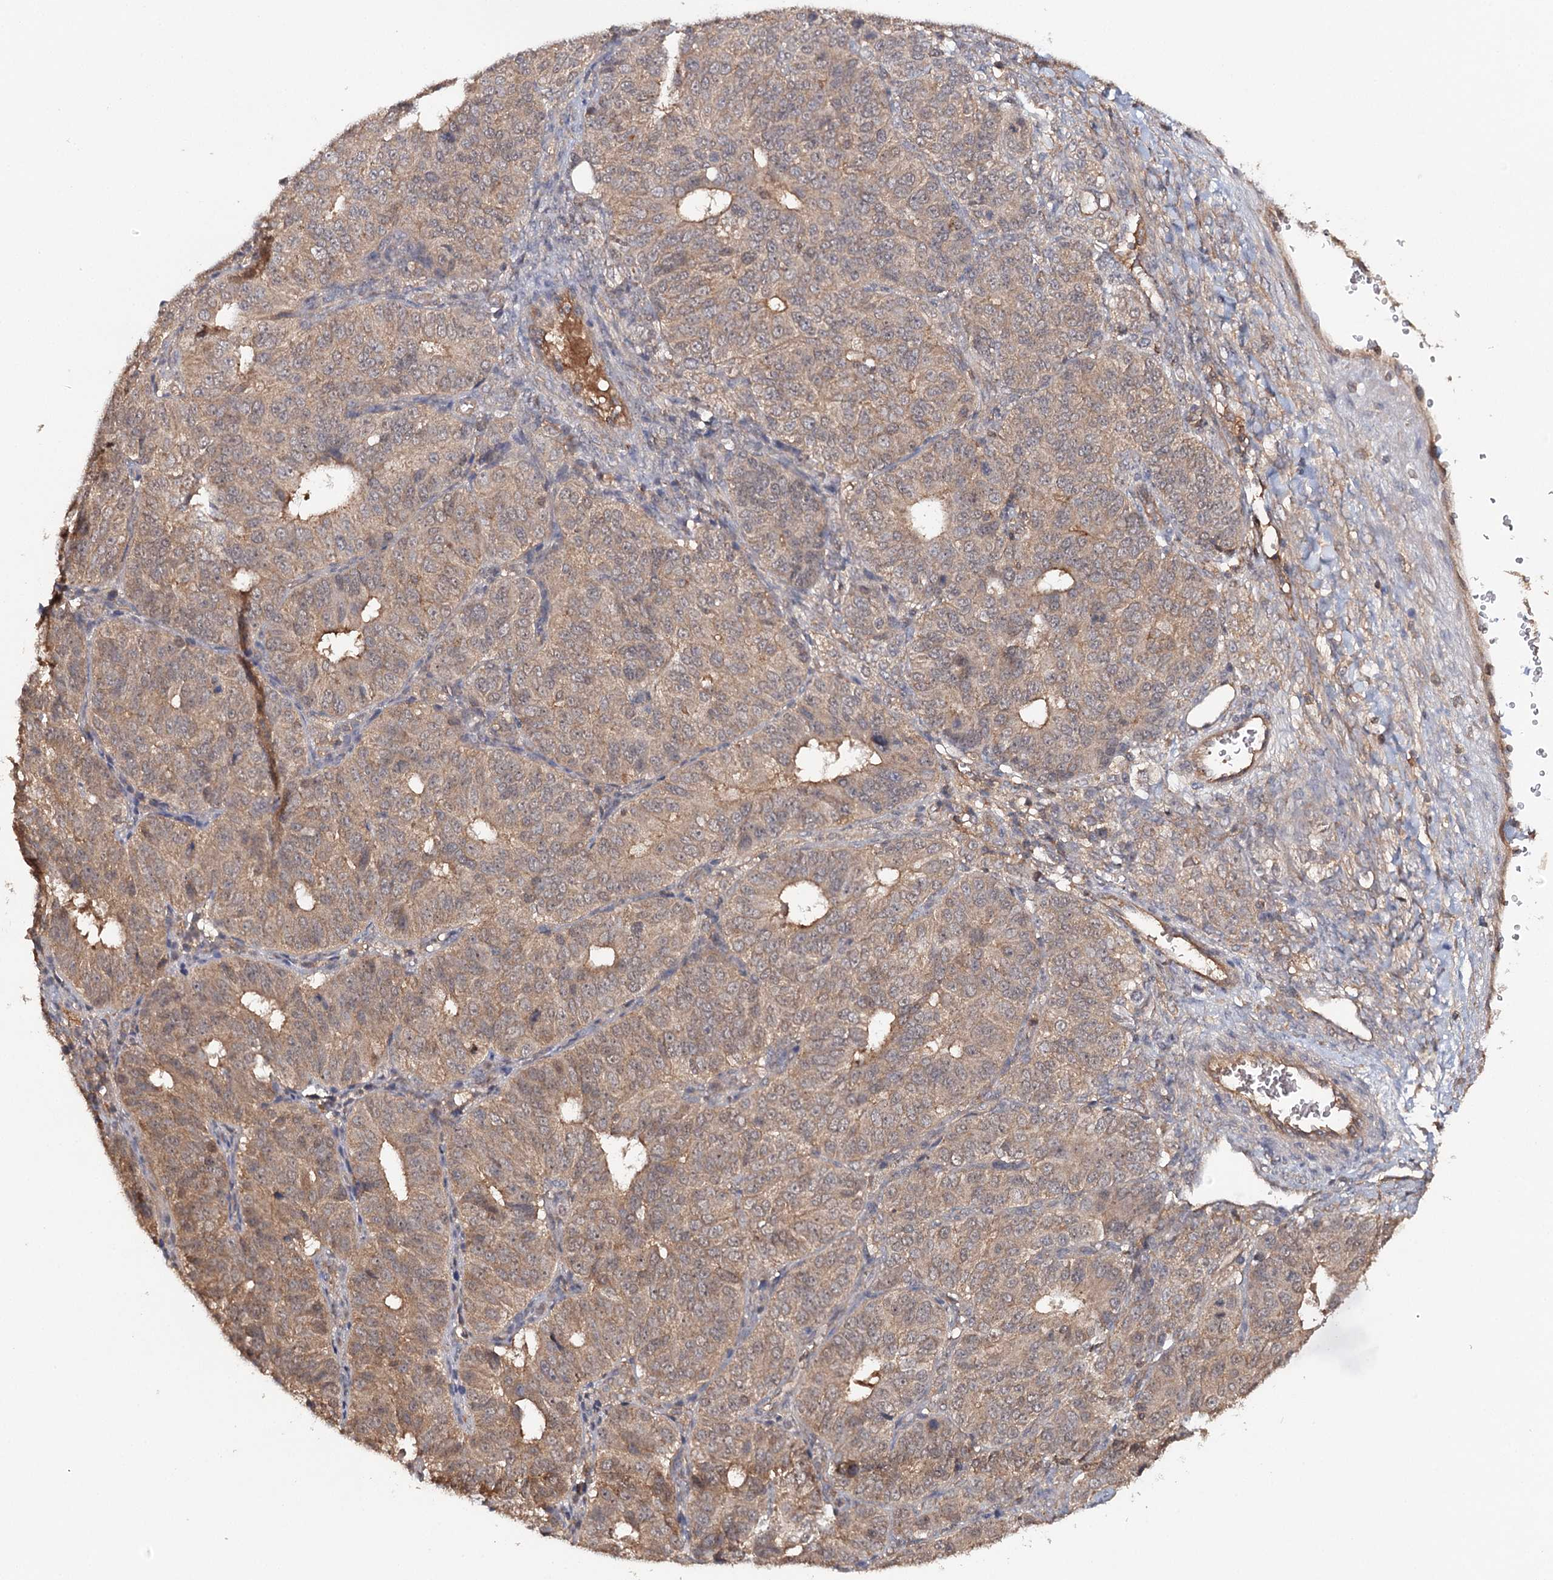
{"staining": {"intensity": "weak", "quantity": "25%-75%", "location": "cytoplasmic/membranous"}, "tissue": "ovarian cancer", "cell_type": "Tumor cells", "image_type": "cancer", "snomed": [{"axis": "morphology", "description": "Carcinoma, endometroid"}, {"axis": "topography", "description": "Ovary"}], "caption": "Immunohistochemical staining of ovarian cancer (endometroid carcinoma) demonstrates weak cytoplasmic/membranous protein expression in about 25%-75% of tumor cells.", "gene": "BCR", "patient": {"sex": "female", "age": 51}}